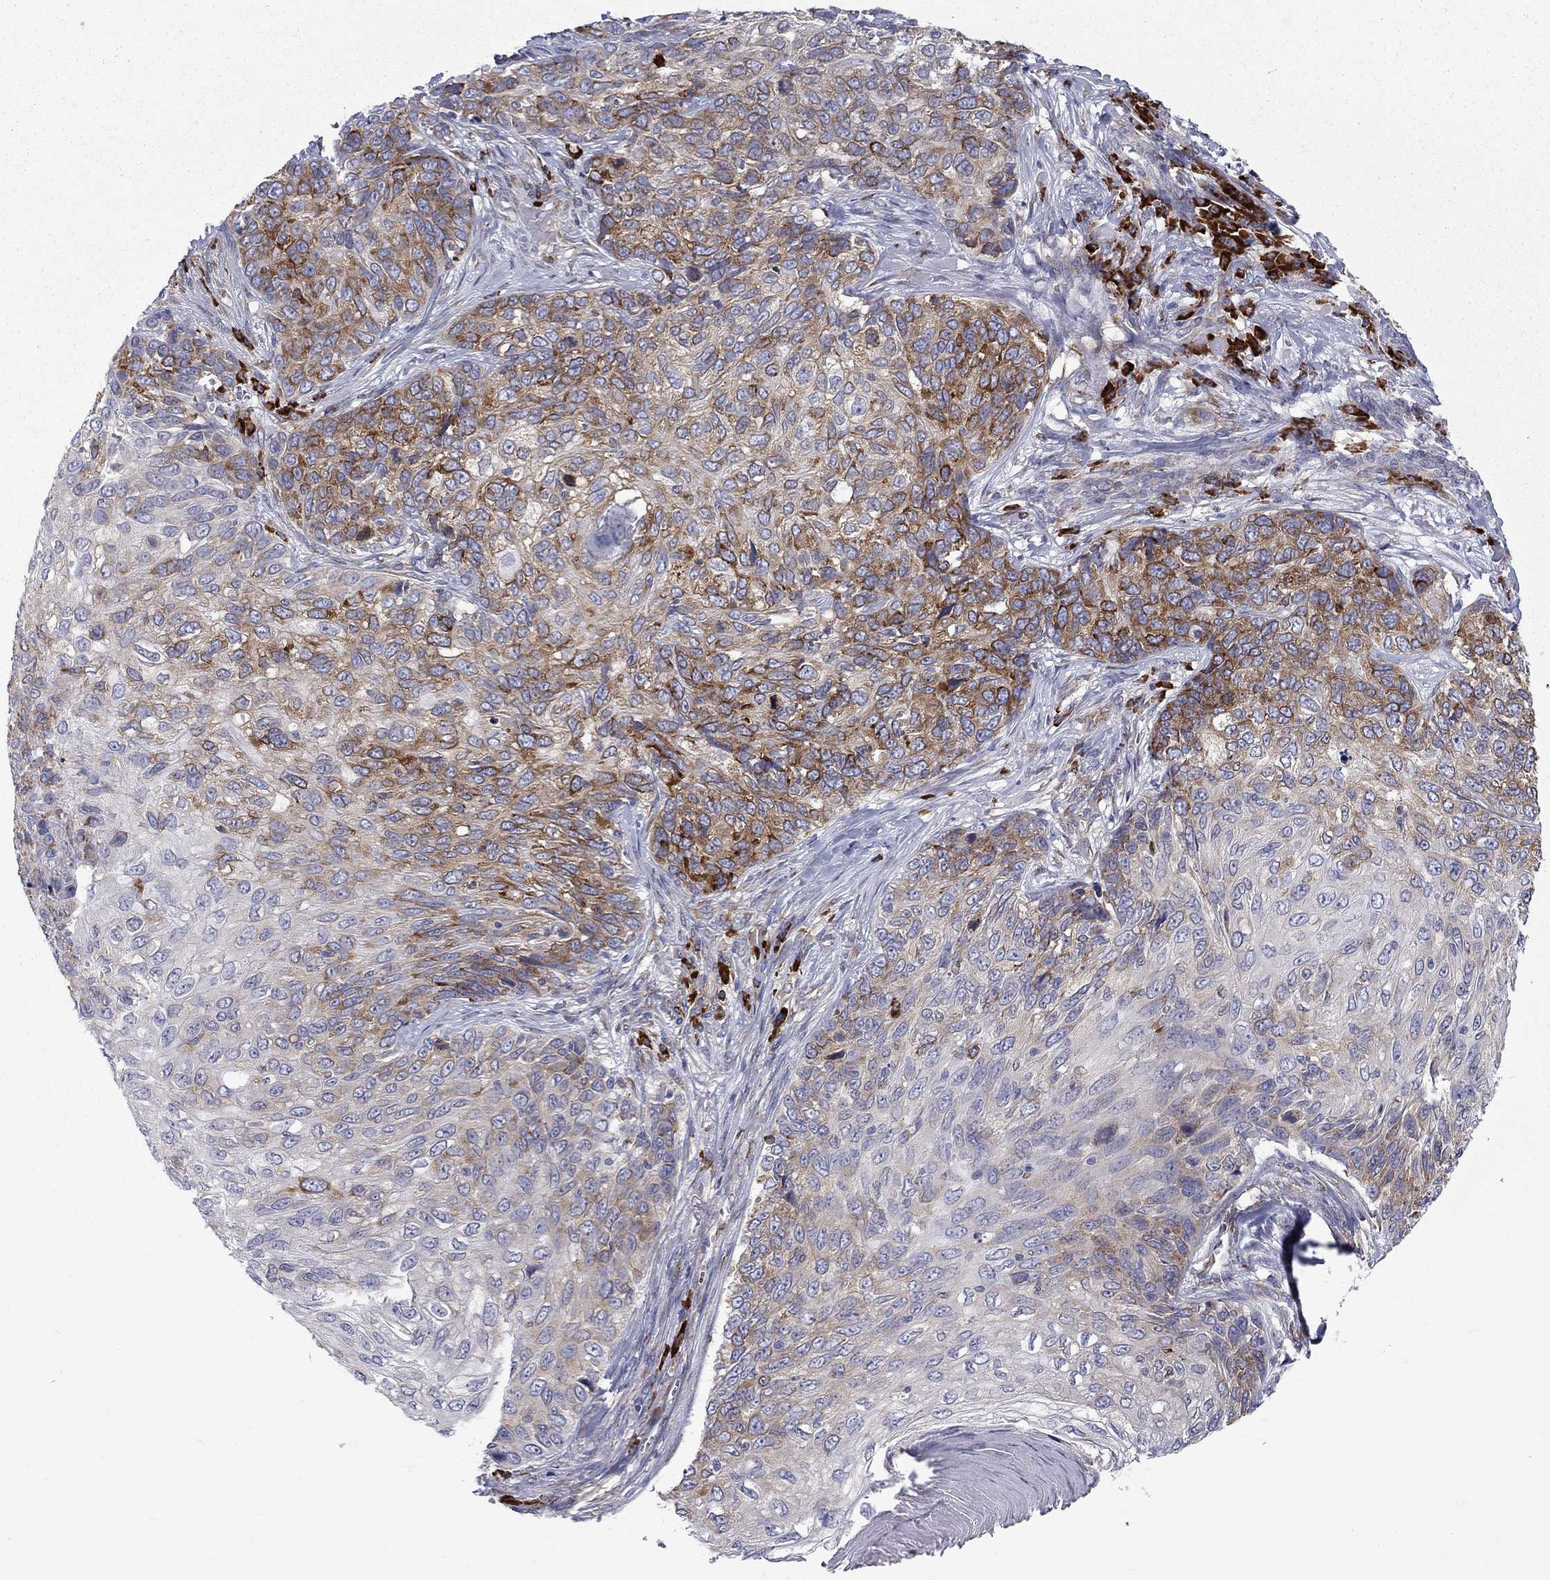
{"staining": {"intensity": "moderate", "quantity": ">75%", "location": "cytoplasmic/membranous"}, "tissue": "skin cancer", "cell_type": "Tumor cells", "image_type": "cancer", "snomed": [{"axis": "morphology", "description": "Squamous cell carcinoma, NOS"}, {"axis": "topography", "description": "Skin"}], "caption": "Skin cancer (squamous cell carcinoma) stained for a protein (brown) exhibits moderate cytoplasmic/membranous positive expression in about >75% of tumor cells.", "gene": "PABPC4", "patient": {"sex": "male", "age": 92}}